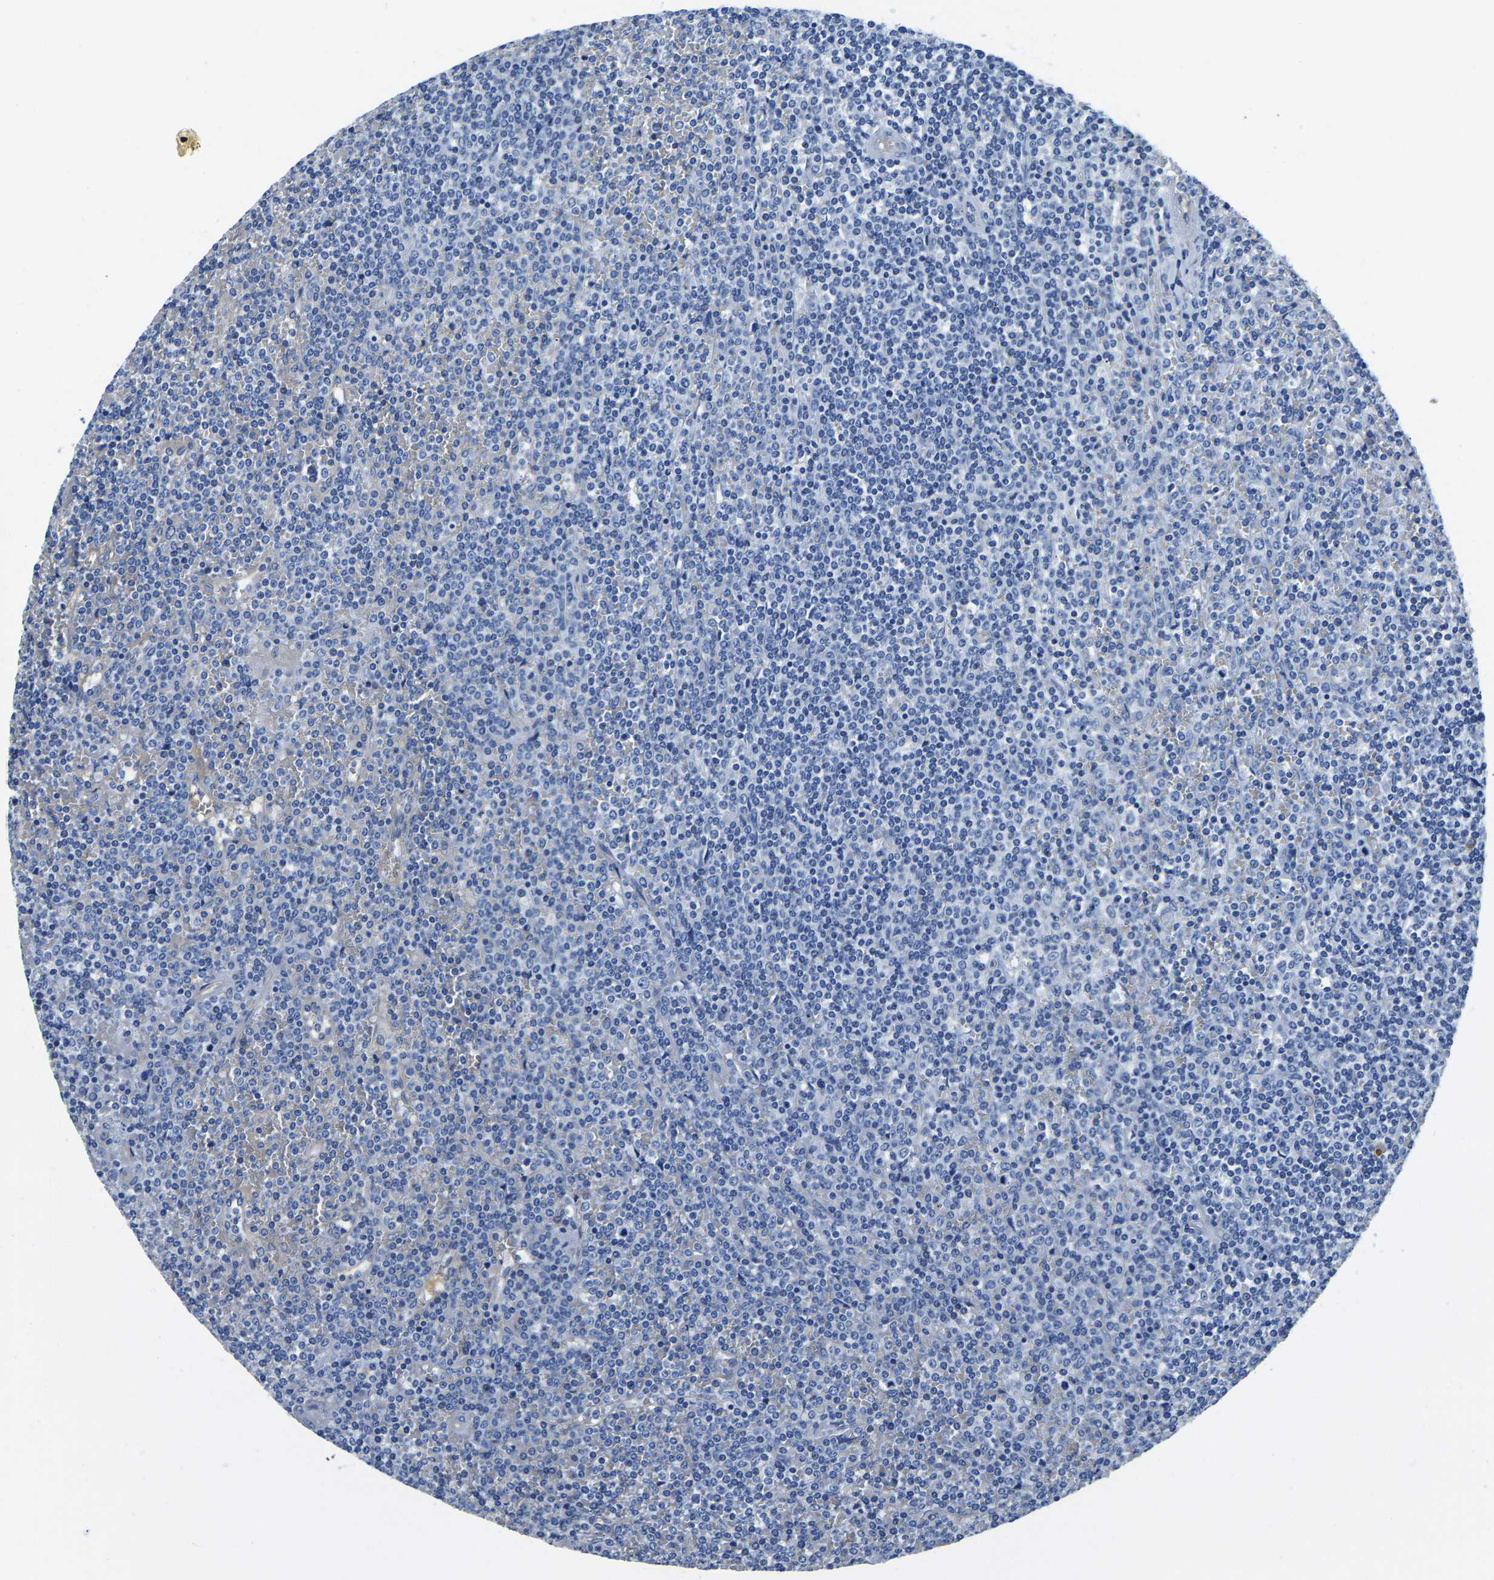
{"staining": {"intensity": "negative", "quantity": "none", "location": "none"}, "tissue": "lymphoma", "cell_type": "Tumor cells", "image_type": "cancer", "snomed": [{"axis": "morphology", "description": "Malignant lymphoma, non-Hodgkin's type, Low grade"}, {"axis": "topography", "description": "Spleen"}], "caption": "Lymphoma was stained to show a protein in brown. There is no significant expression in tumor cells. (DAB (3,3'-diaminobenzidine) immunohistochemistry with hematoxylin counter stain).", "gene": "ZDHHC13", "patient": {"sex": "female", "age": 19}}